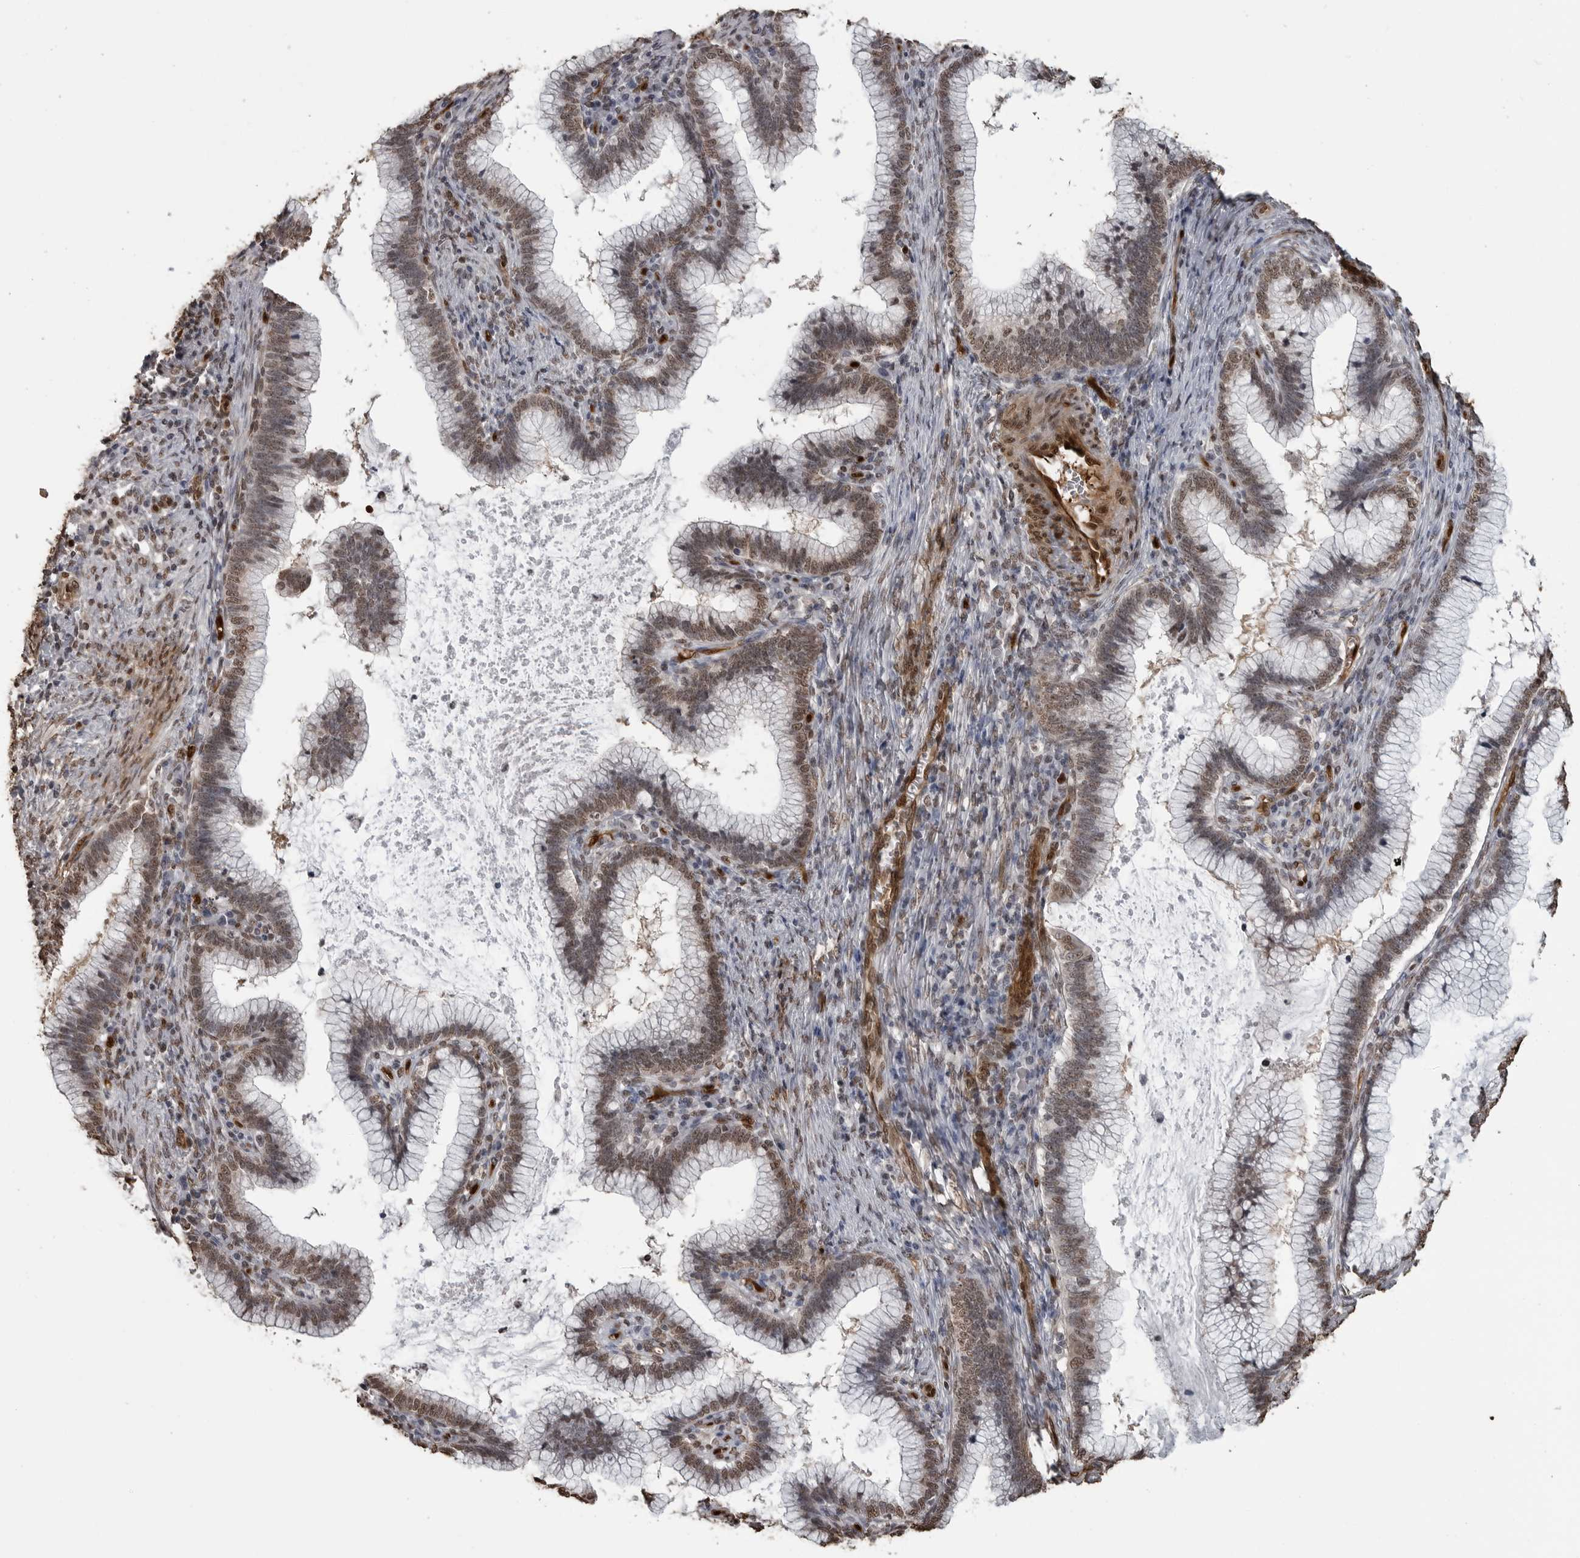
{"staining": {"intensity": "moderate", "quantity": ">75%", "location": "nuclear"}, "tissue": "cervical cancer", "cell_type": "Tumor cells", "image_type": "cancer", "snomed": [{"axis": "morphology", "description": "Adenocarcinoma, NOS"}, {"axis": "topography", "description": "Cervix"}], "caption": "Human cervical cancer stained for a protein (brown) shows moderate nuclear positive staining in approximately >75% of tumor cells.", "gene": "SMAD2", "patient": {"sex": "female", "age": 36}}